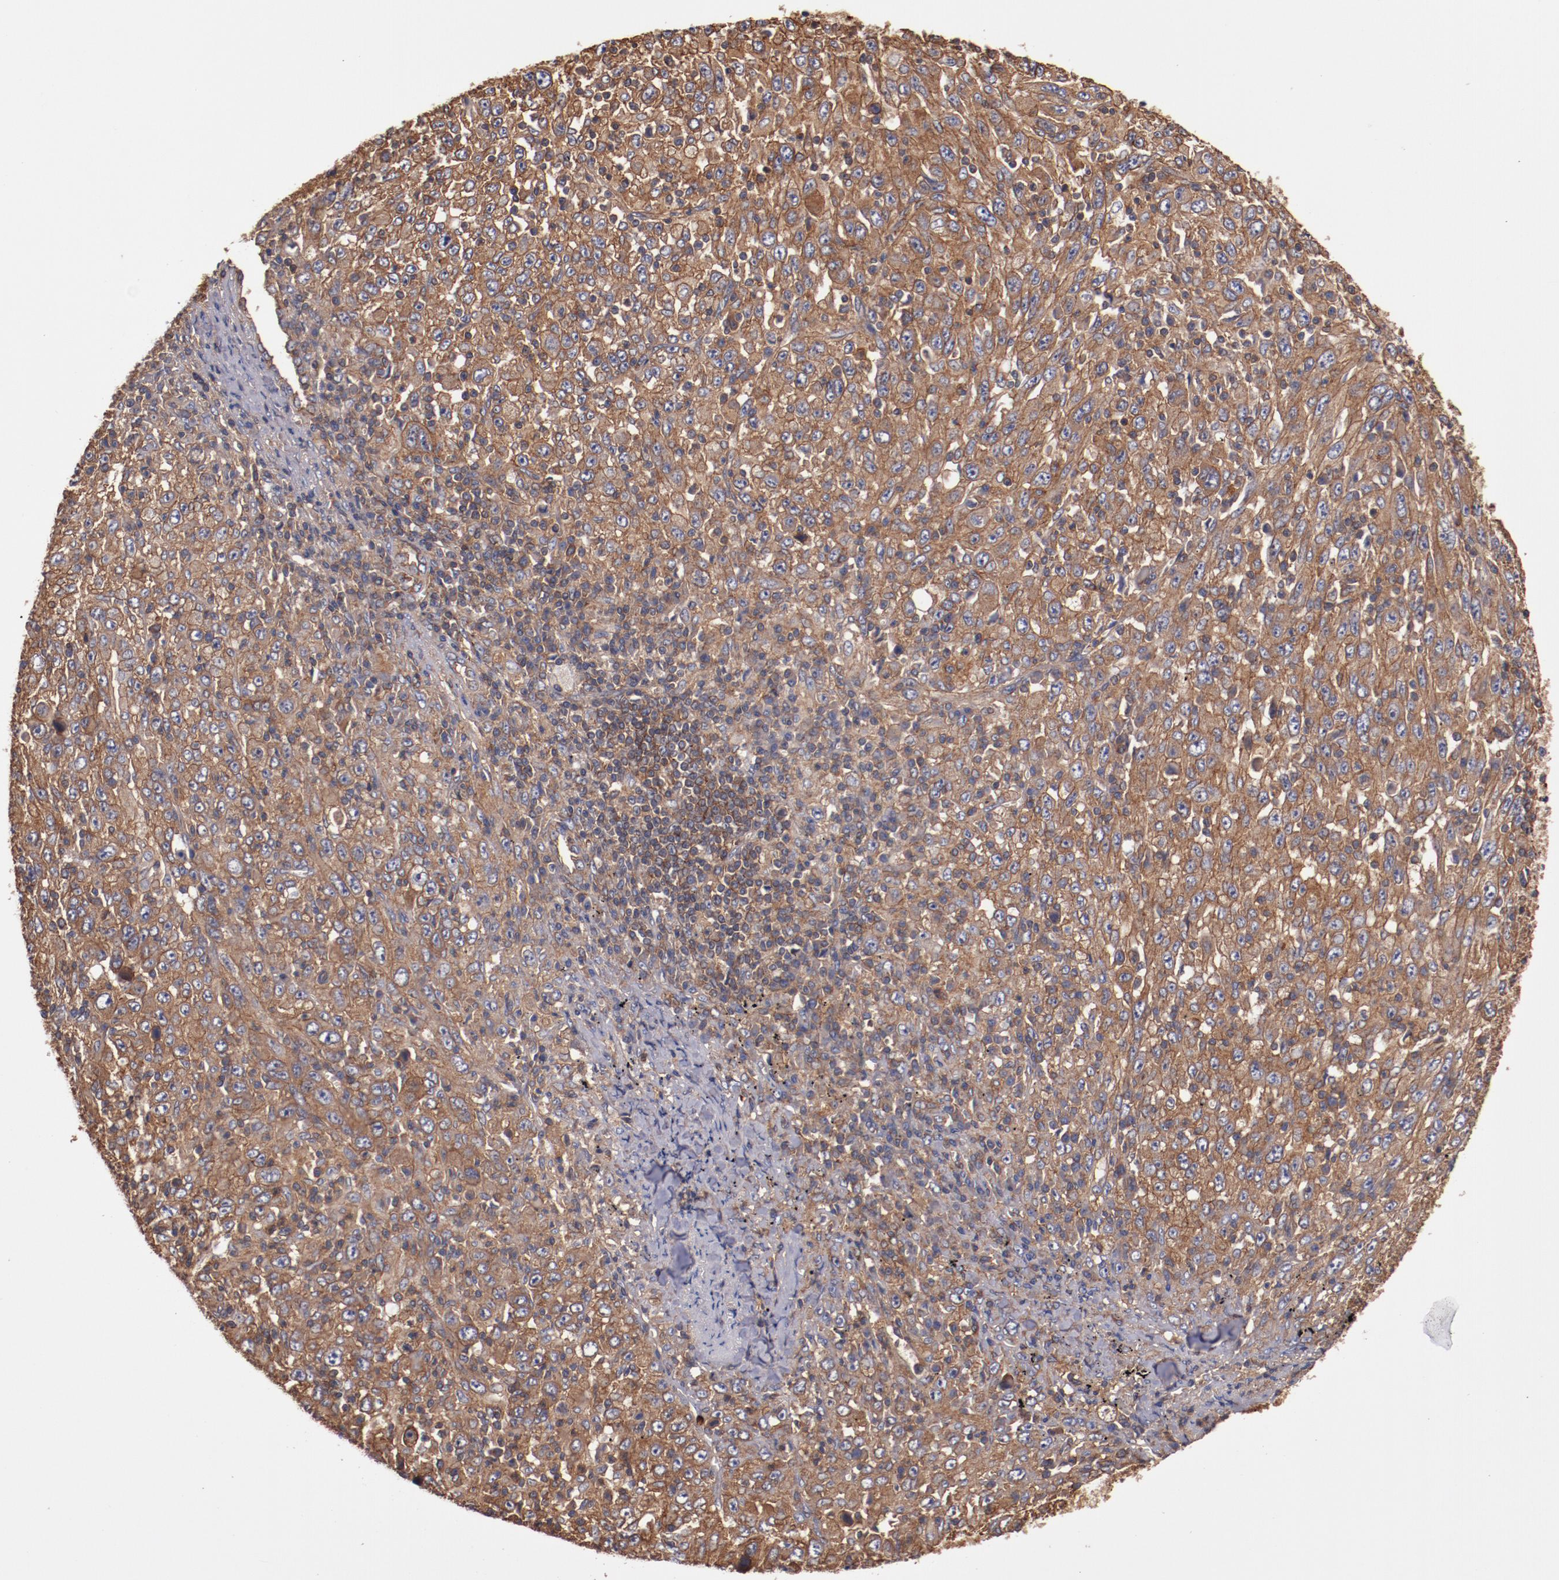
{"staining": {"intensity": "strong", "quantity": ">75%", "location": "cytoplasmic/membranous"}, "tissue": "melanoma", "cell_type": "Tumor cells", "image_type": "cancer", "snomed": [{"axis": "morphology", "description": "Malignant melanoma, Metastatic site"}, {"axis": "topography", "description": "Skin"}], "caption": "About >75% of tumor cells in malignant melanoma (metastatic site) demonstrate strong cytoplasmic/membranous protein staining as visualized by brown immunohistochemical staining.", "gene": "TMOD3", "patient": {"sex": "female", "age": 56}}